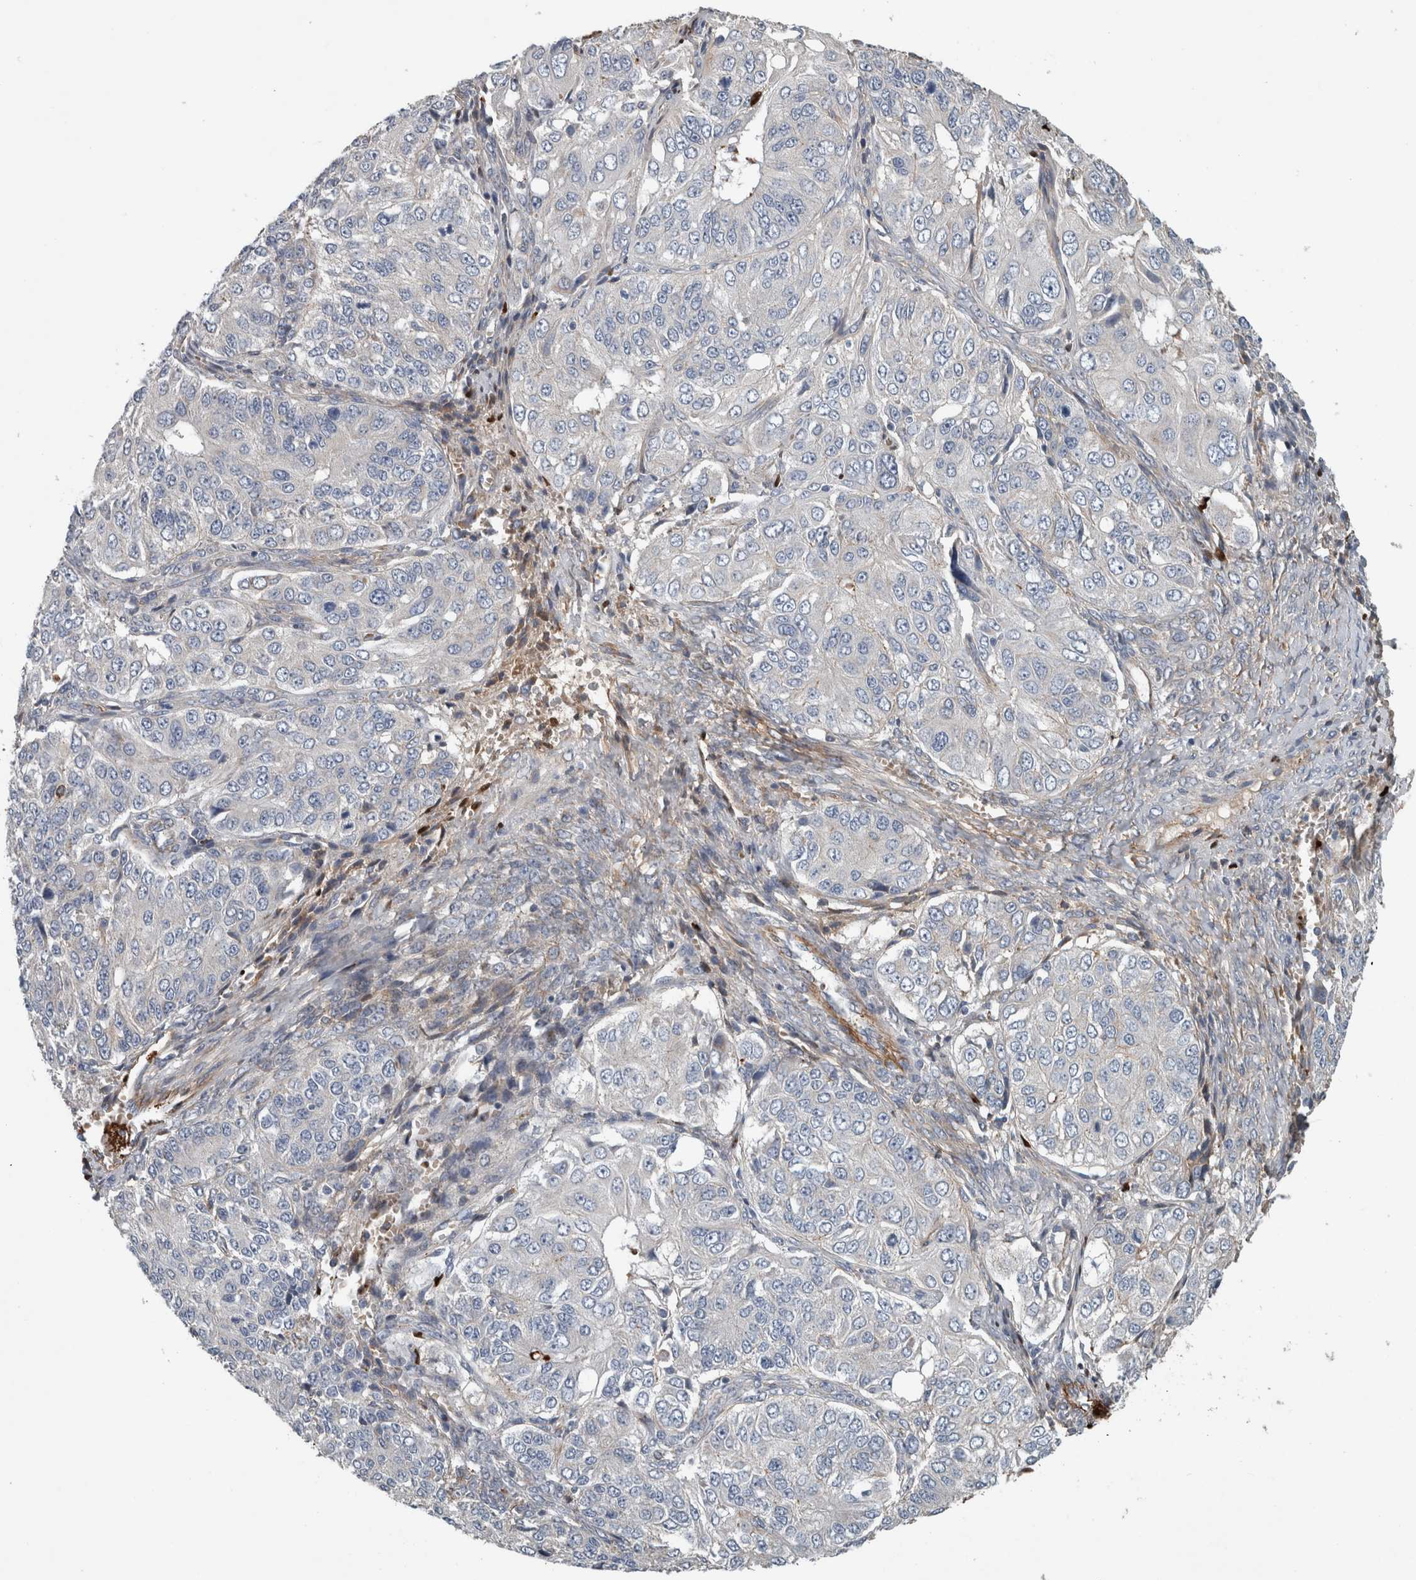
{"staining": {"intensity": "negative", "quantity": "none", "location": "none"}, "tissue": "ovarian cancer", "cell_type": "Tumor cells", "image_type": "cancer", "snomed": [{"axis": "morphology", "description": "Carcinoma, endometroid"}, {"axis": "topography", "description": "Ovary"}], "caption": "A high-resolution micrograph shows immunohistochemistry staining of ovarian cancer, which shows no significant expression in tumor cells.", "gene": "FN1", "patient": {"sex": "female", "age": 51}}